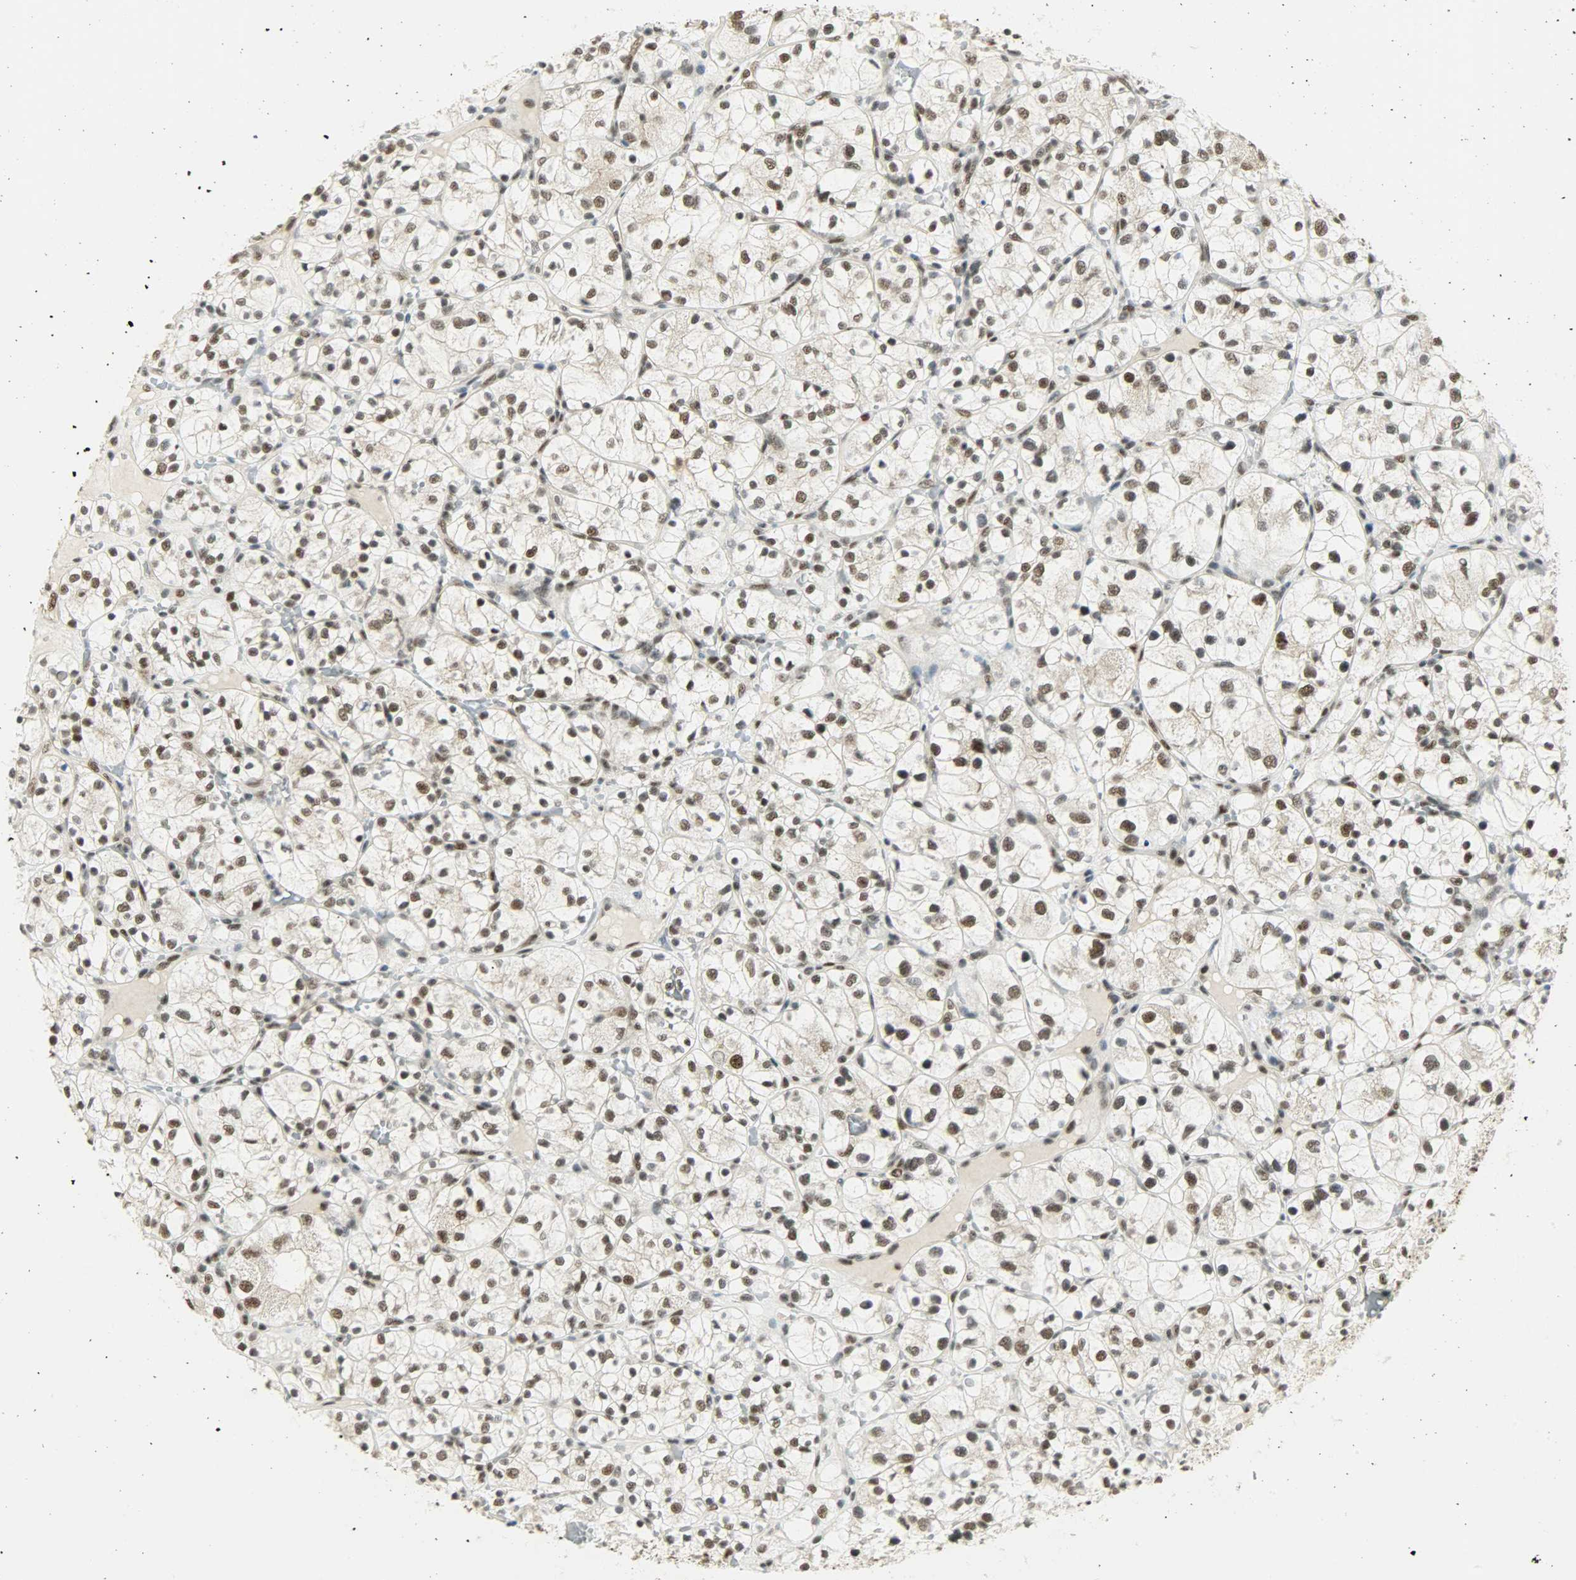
{"staining": {"intensity": "strong", "quantity": ">75%", "location": "nuclear"}, "tissue": "renal cancer", "cell_type": "Tumor cells", "image_type": "cancer", "snomed": [{"axis": "morphology", "description": "Adenocarcinoma, NOS"}, {"axis": "topography", "description": "Kidney"}], "caption": "Tumor cells exhibit high levels of strong nuclear expression in approximately >75% of cells in human renal adenocarcinoma.", "gene": "SUGP1", "patient": {"sex": "female", "age": 60}}